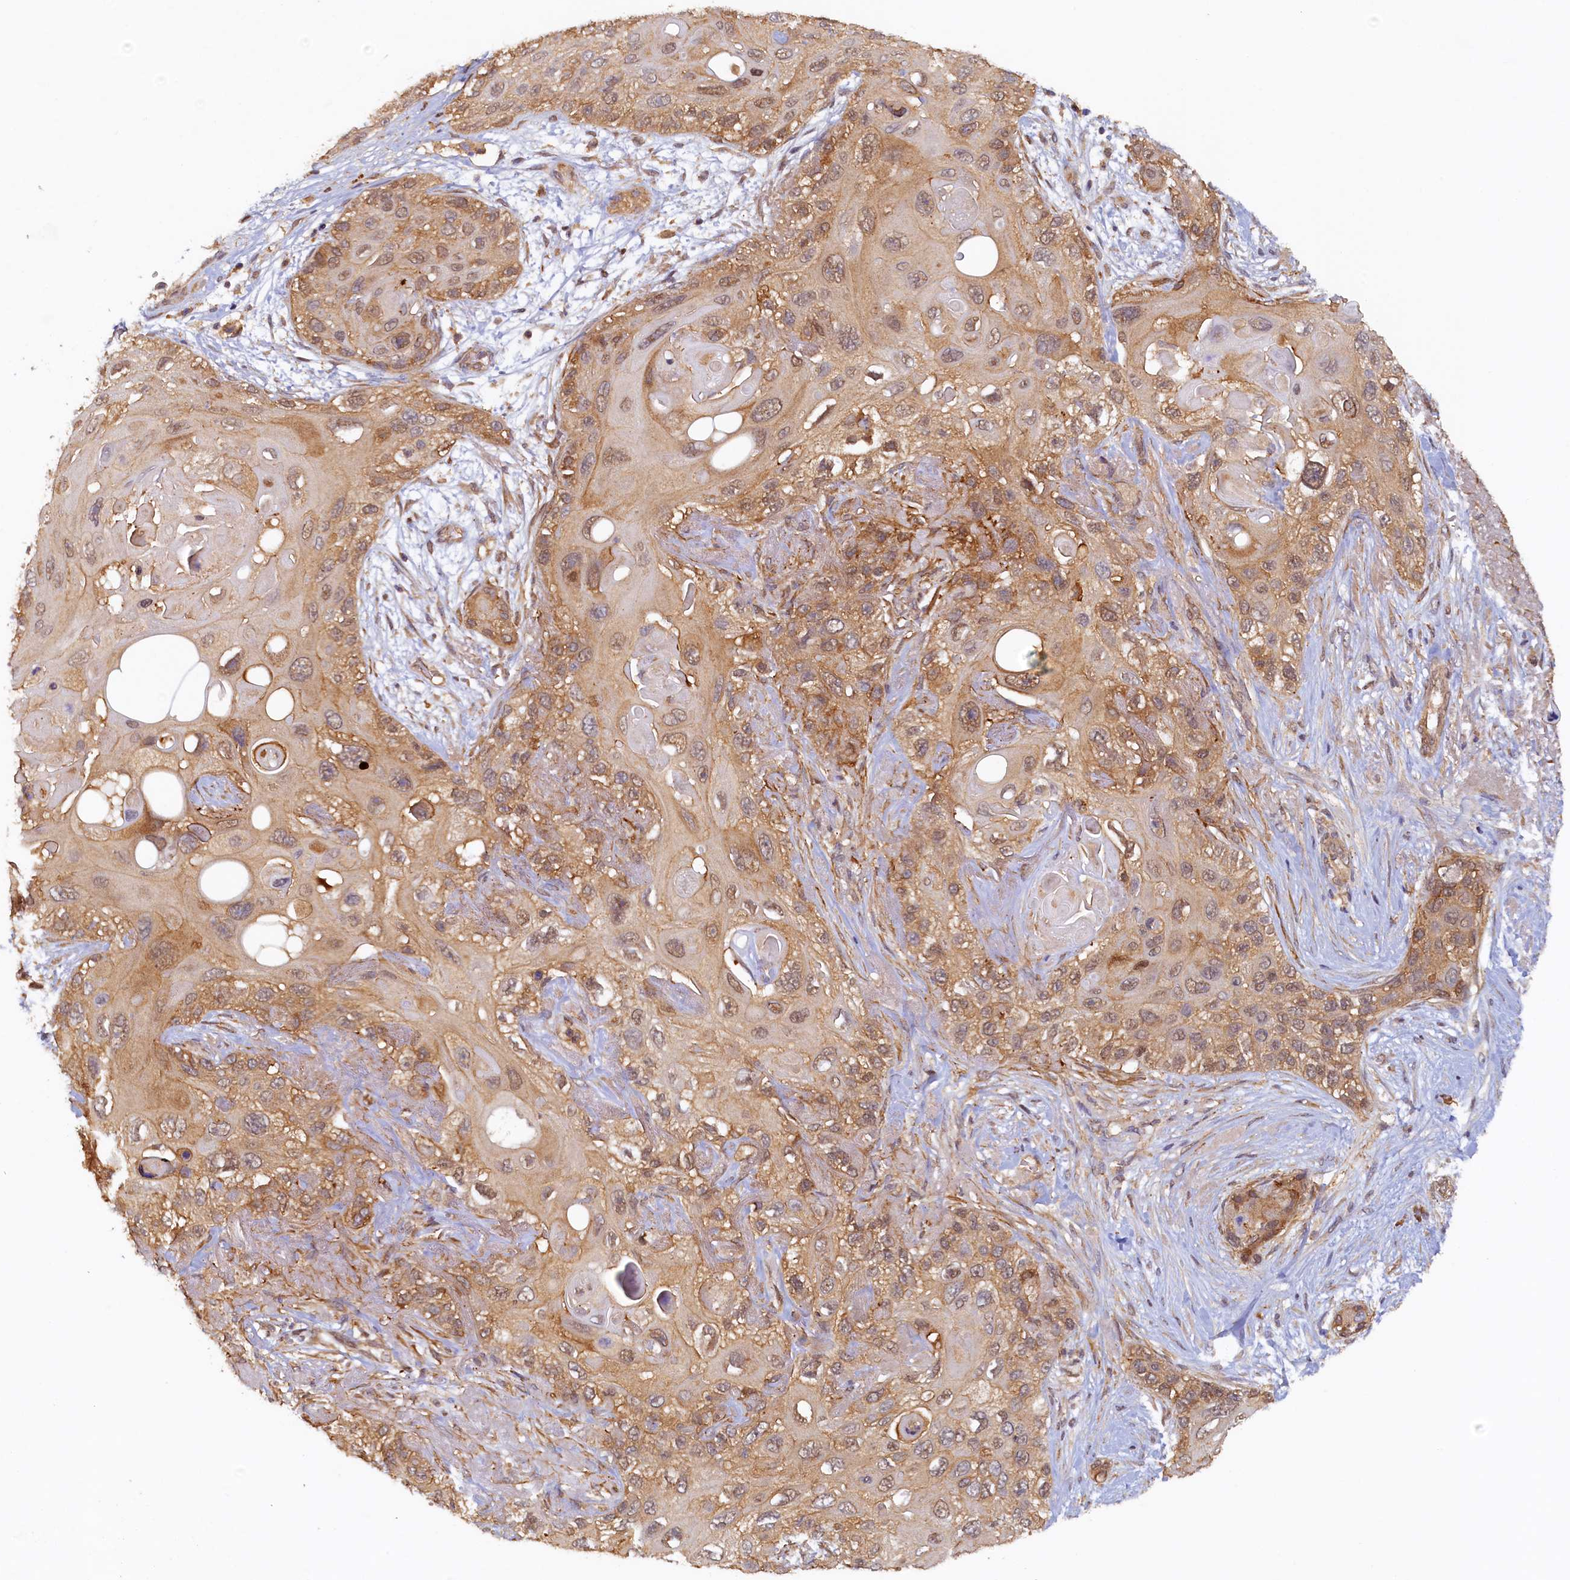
{"staining": {"intensity": "moderate", "quantity": ">75%", "location": "cytoplasmic/membranous,nuclear"}, "tissue": "skin cancer", "cell_type": "Tumor cells", "image_type": "cancer", "snomed": [{"axis": "morphology", "description": "Normal tissue, NOS"}, {"axis": "morphology", "description": "Squamous cell carcinoma, NOS"}, {"axis": "topography", "description": "Skin"}], "caption": "A high-resolution histopathology image shows immunohistochemistry staining of skin squamous cell carcinoma, which displays moderate cytoplasmic/membranous and nuclear staining in approximately >75% of tumor cells.", "gene": "UBL7", "patient": {"sex": "male", "age": 72}}